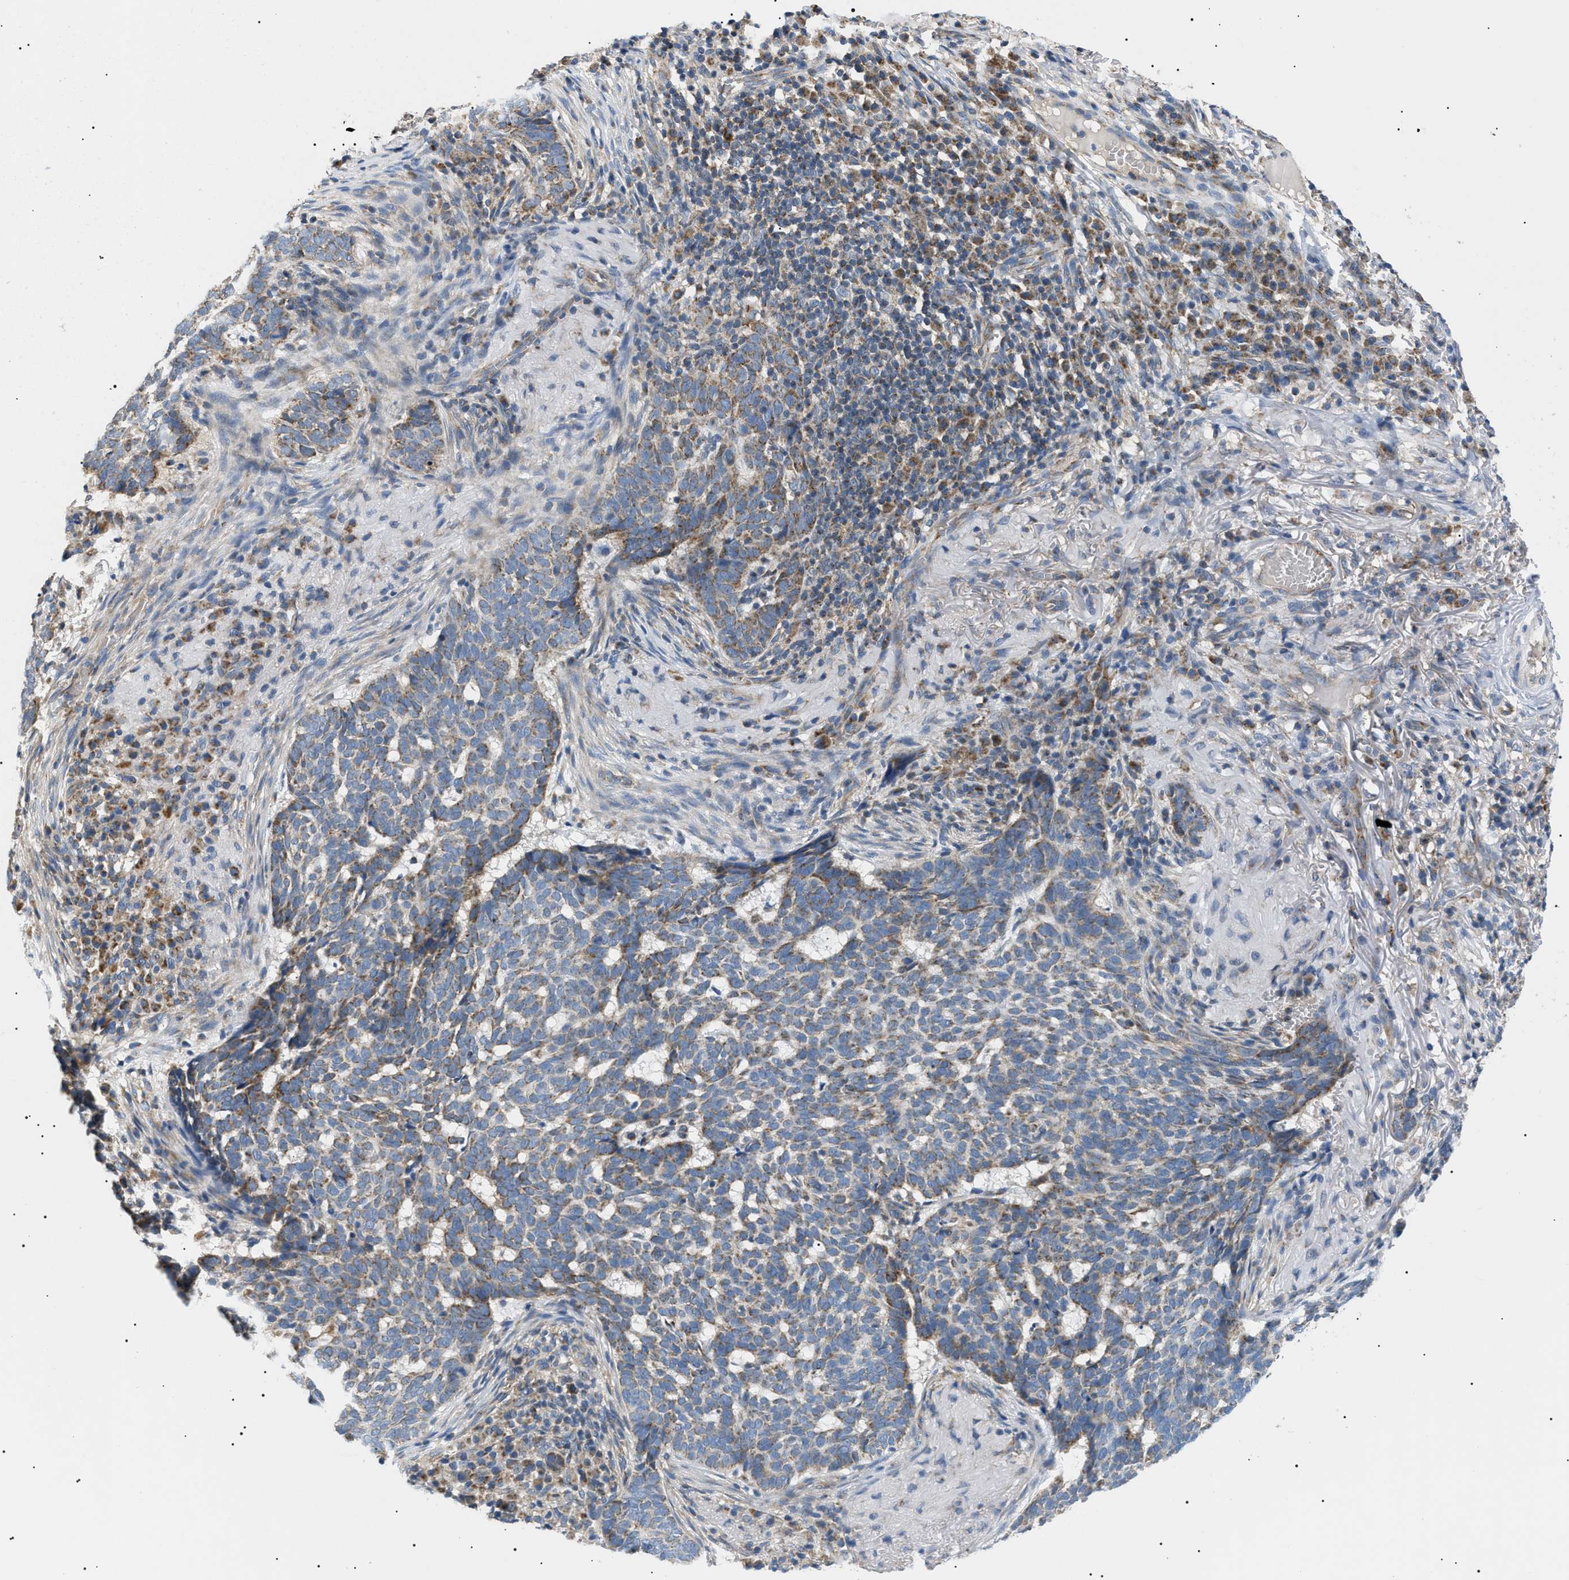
{"staining": {"intensity": "moderate", "quantity": "25%-75%", "location": "cytoplasmic/membranous"}, "tissue": "skin cancer", "cell_type": "Tumor cells", "image_type": "cancer", "snomed": [{"axis": "morphology", "description": "Basal cell carcinoma"}, {"axis": "topography", "description": "Skin"}], "caption": "Human skin cancer (basal cell carcinoma) stained with a brown dye displays moderate cytoplasmic/membranous positive expression in about 25%-75% of tumor cells.", "gene": "TOMM6", "patient": {"sex": "male", "age": 85}}